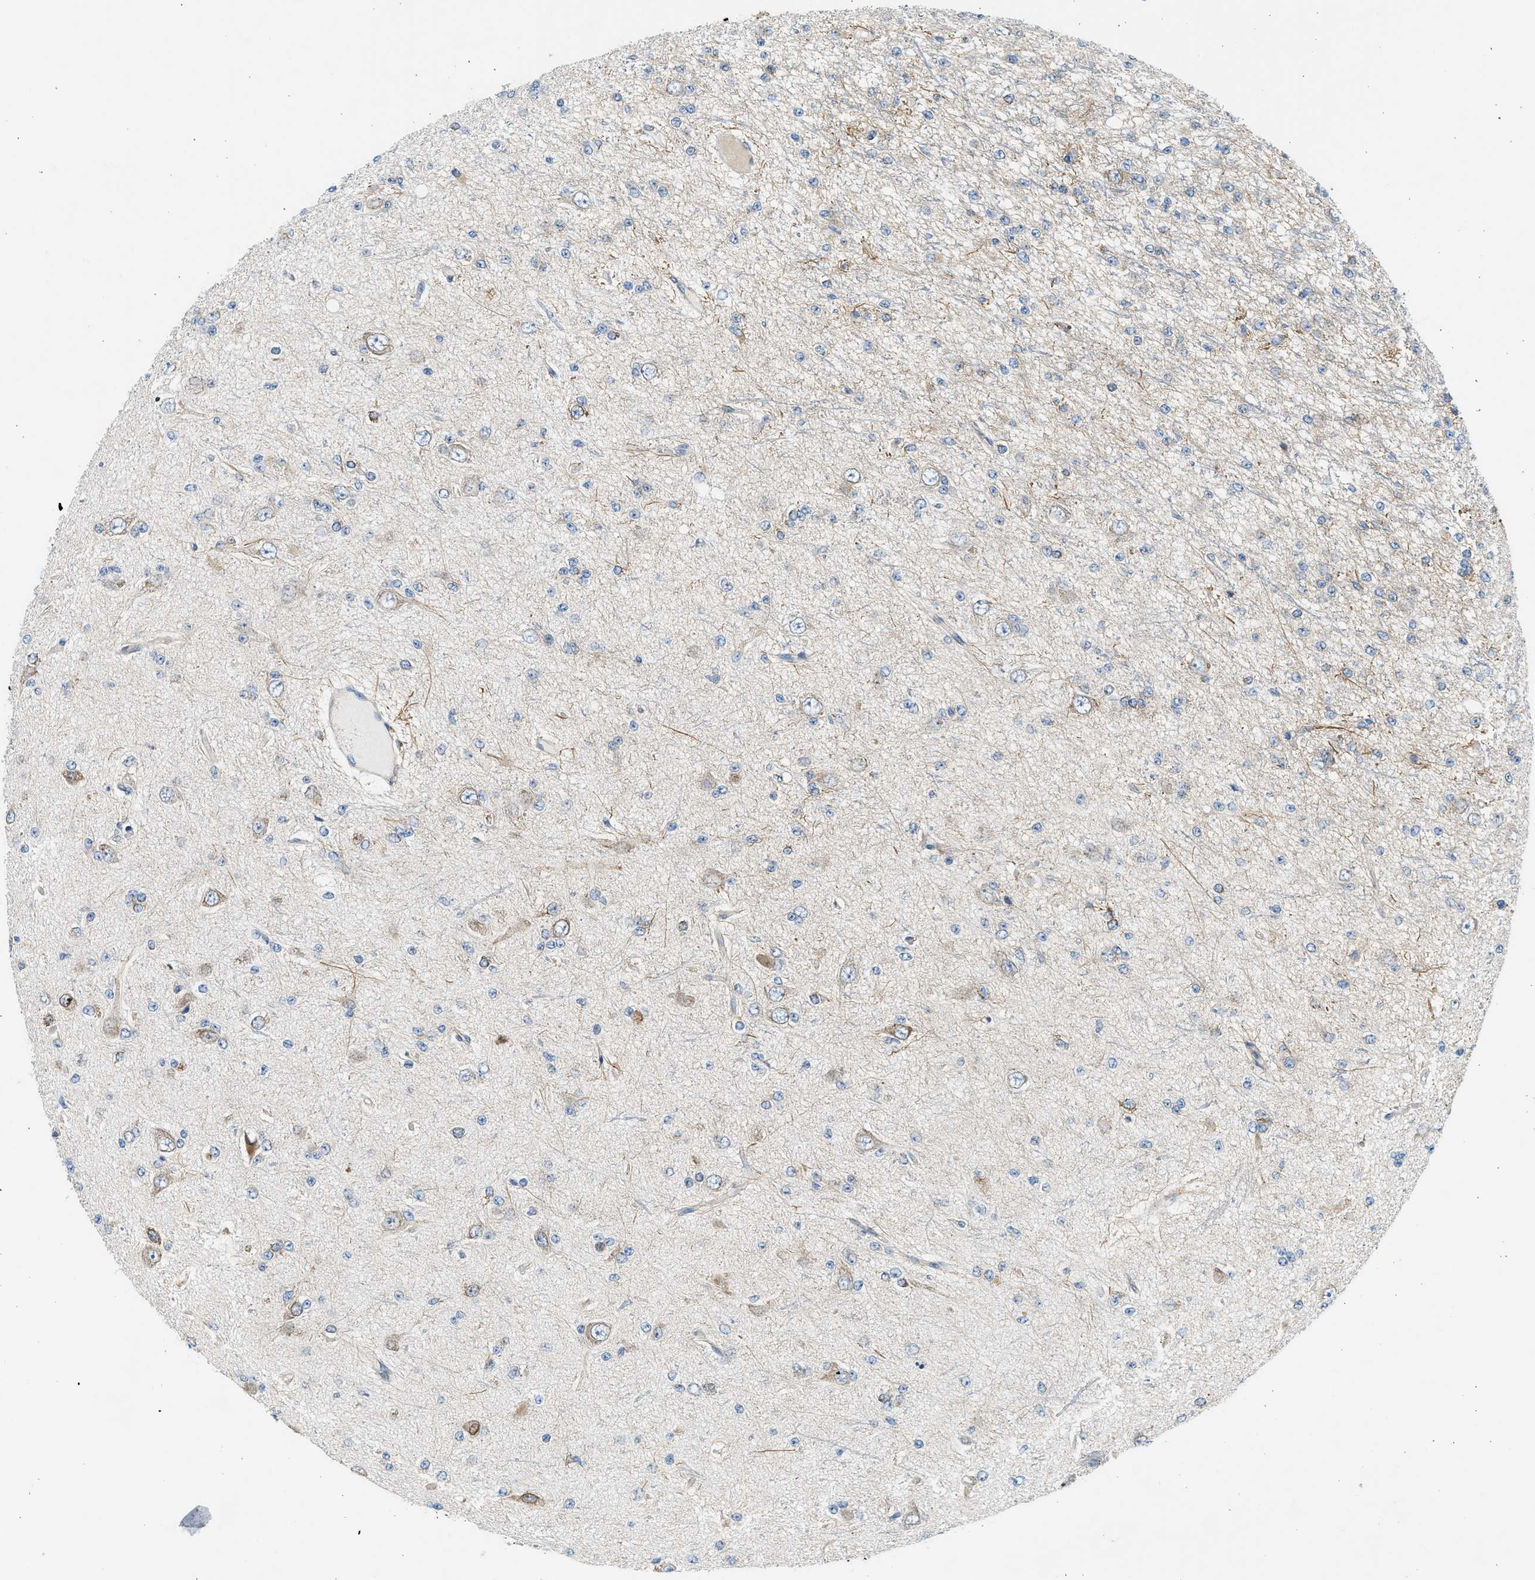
{"staining": {"intensity": "negative", "quantity": "none", "location": "none"}, "tissue": "glioma", "cell_type": "Tumor cells", "image_type": "cancer", "snomed": [{"axis": "morphology", "description": "Glioma, malignant, Low grade"}, {"axis": "topography", "description": "Brain"}], "caption": "Immunohistochemistry (IHC) image of neoplastic tissue: human glioma stained with DAB demonstrates no significant protein staining in tumor cells.", "gene": "CNTN6", "patient": {"sex": "male", "age": 38}}